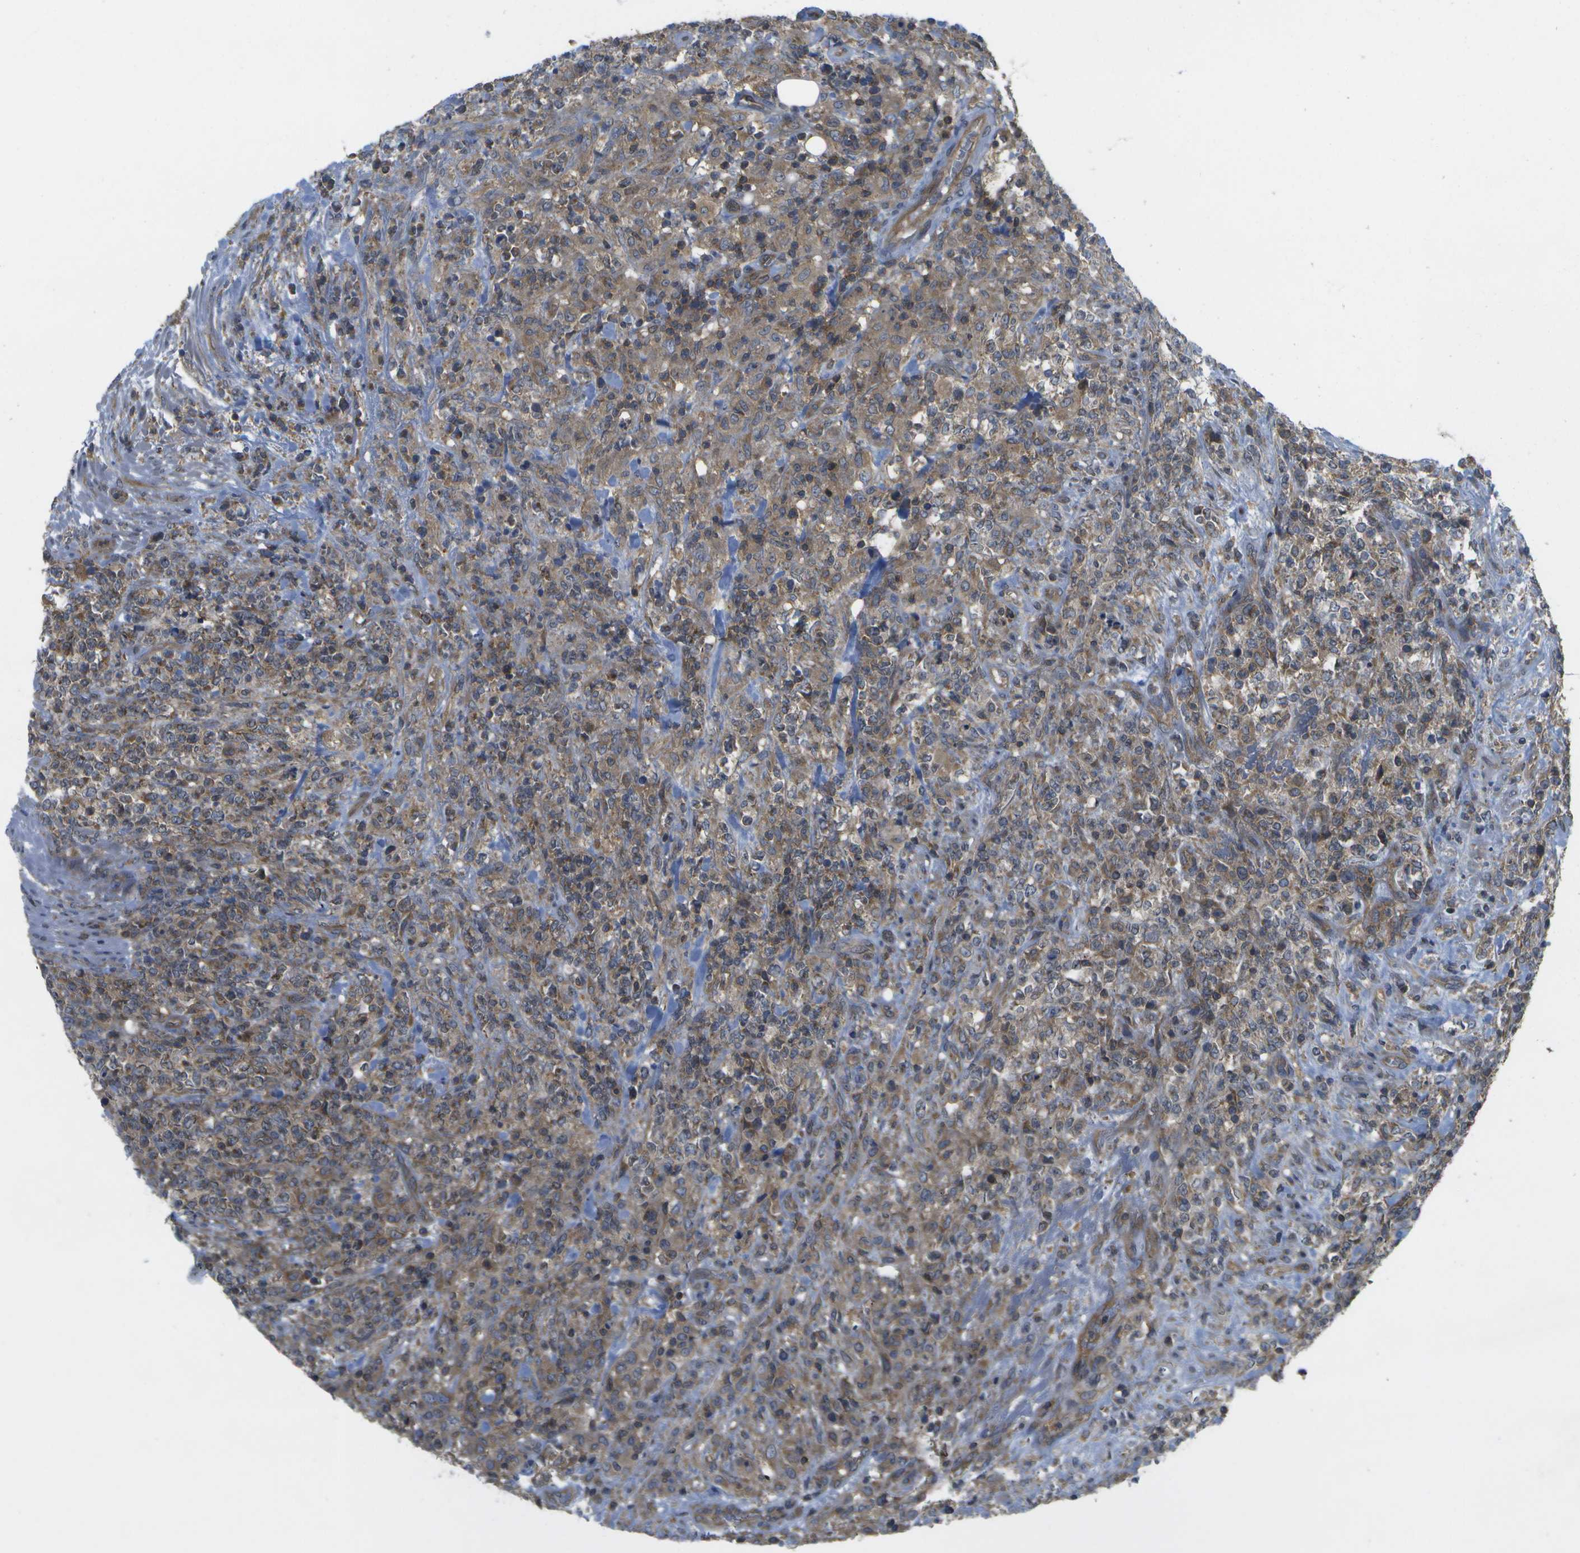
{"staining": {"intensity": "moderate", "quantity": "25%-75%", "location": "cytoplasmic/membranous"}, "tissue": "lymphoma", "cell_type": "Tumor cells", "image_type": "cancer", "snomed": [{"axis": "morphology", "description": "Malignant lymphoma, non-Hodgkin's type, High grade"}, {"axis": "topography", "description": "Soft tissue"}], "caption": "Immunohistochemistry micrograph of high-grade malignant lymphoma, non-Hodgkin's type stained for a protein (brown), which reveals medium levels of moderate cytoplasmic/membranous staining in approximately 25%-75% of tumor cells.", "gene": "DPM3", "patient": {"sex": "male", "age": 18}}